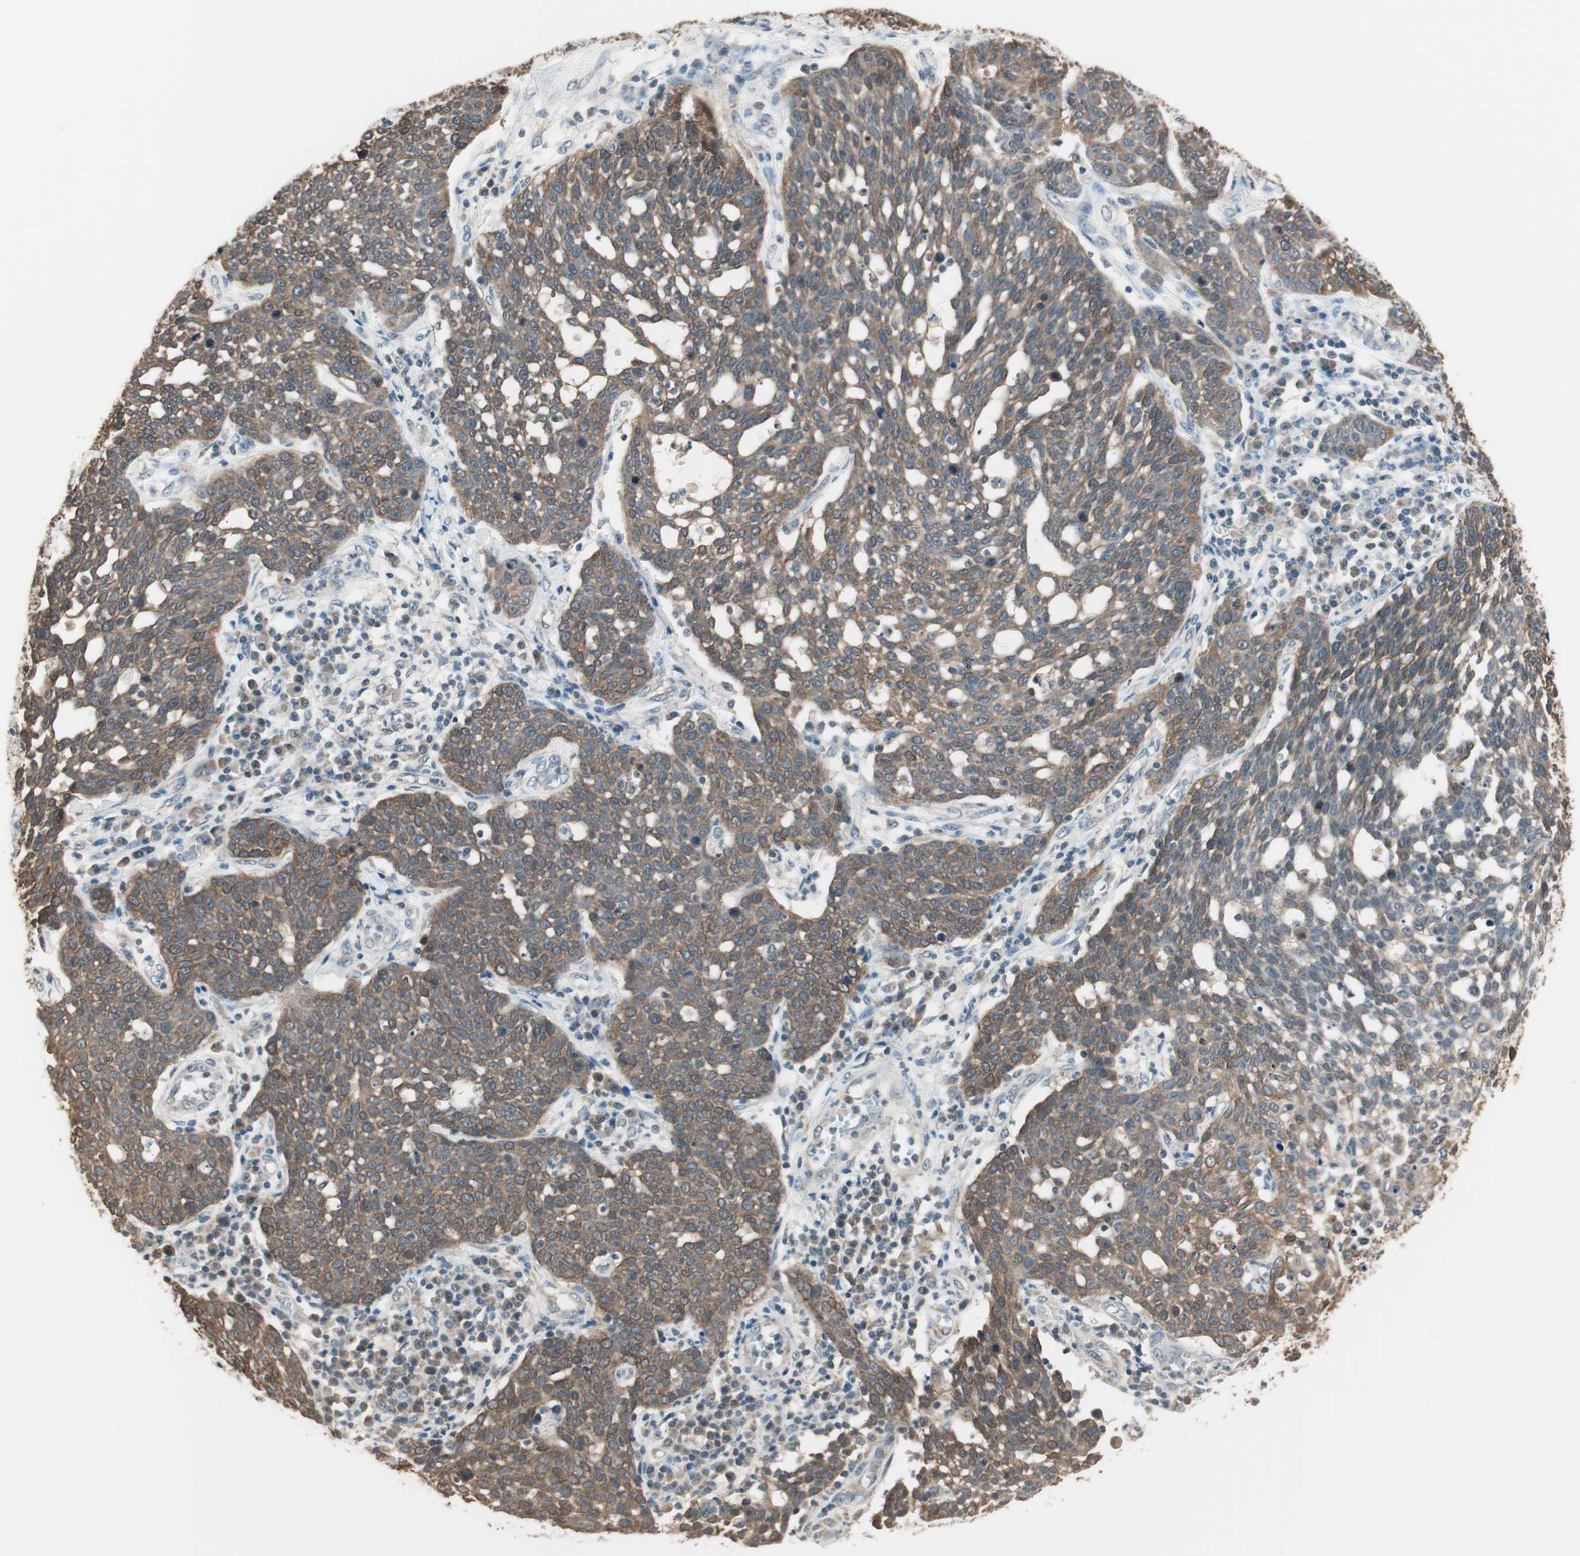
{"staining": {"intensity": "moderate", "quantity": ">75%", "location": "cytoplasmic/membranous"}, "tissue": "cervical cancer", "cell_type": "Tumor cells", "image_type": "cancer", "snomed": [{"axis": "morphology", "description": "Squamous cell carcinoma, NOS"}, {"axis": "topography", "description": "Cervix"}], "caption": "A medium amount of moderate cytoplasmic/membranous staining is present in approximately >75% of tumor cells in cervical squamous cell carcinoma tissue.", "gene": "TRIM21", "patient": {"sex": "female", "age": 34}}